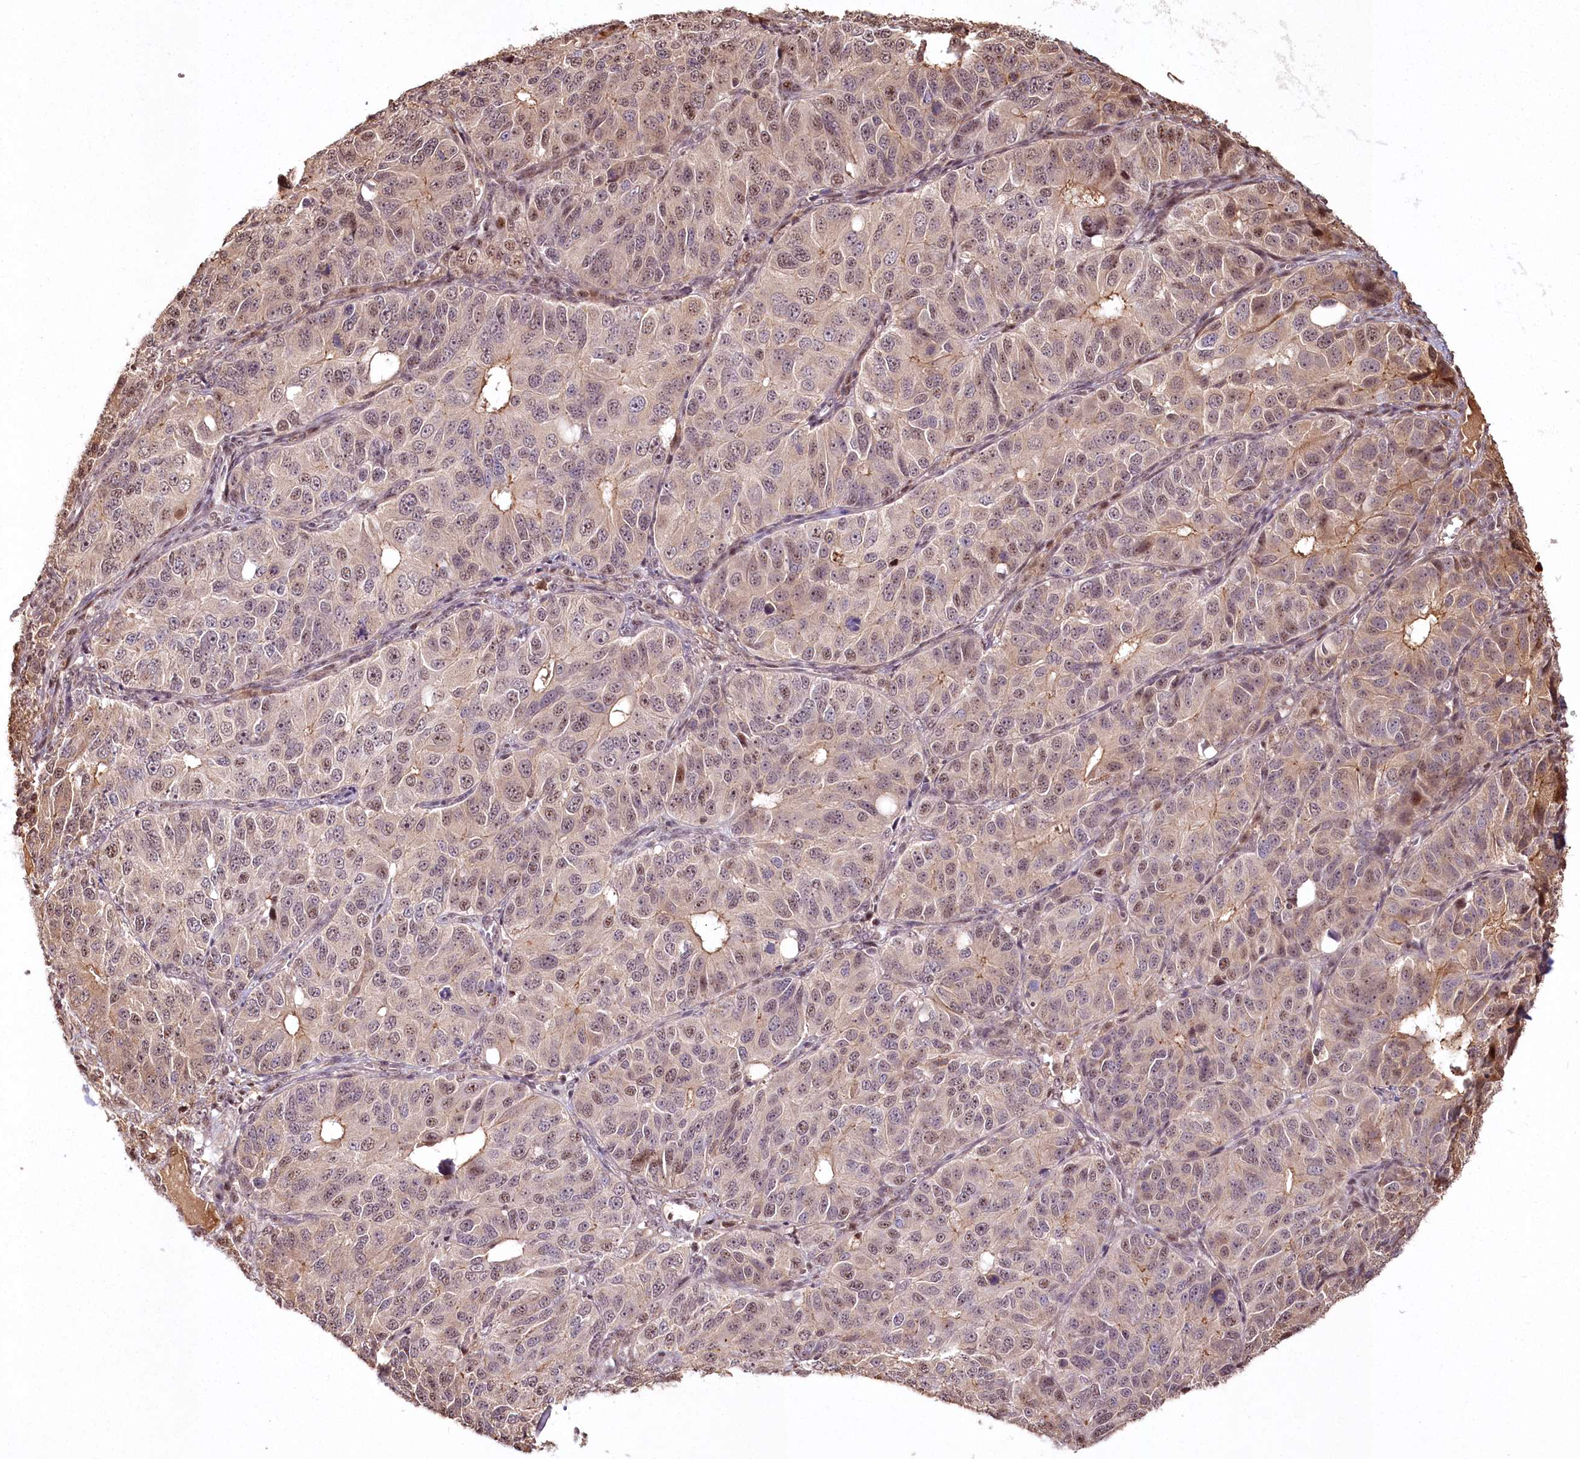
{"staining": {"intensity": "weak", "quantity": ">75%", "location": "nuclear"}, "tissue": "ovarian cancer", "cell_type": "Tumor cells", "image_type": "cancer", "snomed": [{"axis": "morphology", "description": "Carcinoma, endometroid"}, {"axis": "topography", "description": "Ovary"}], "caption": "IHC of human ovarian endometroid carcinoma exhibits low levels of weak nuclear positivity in about >75% of tumor cells.", "gene": "PYROXD1", "patient": {"sex": "female", "age": 51}}